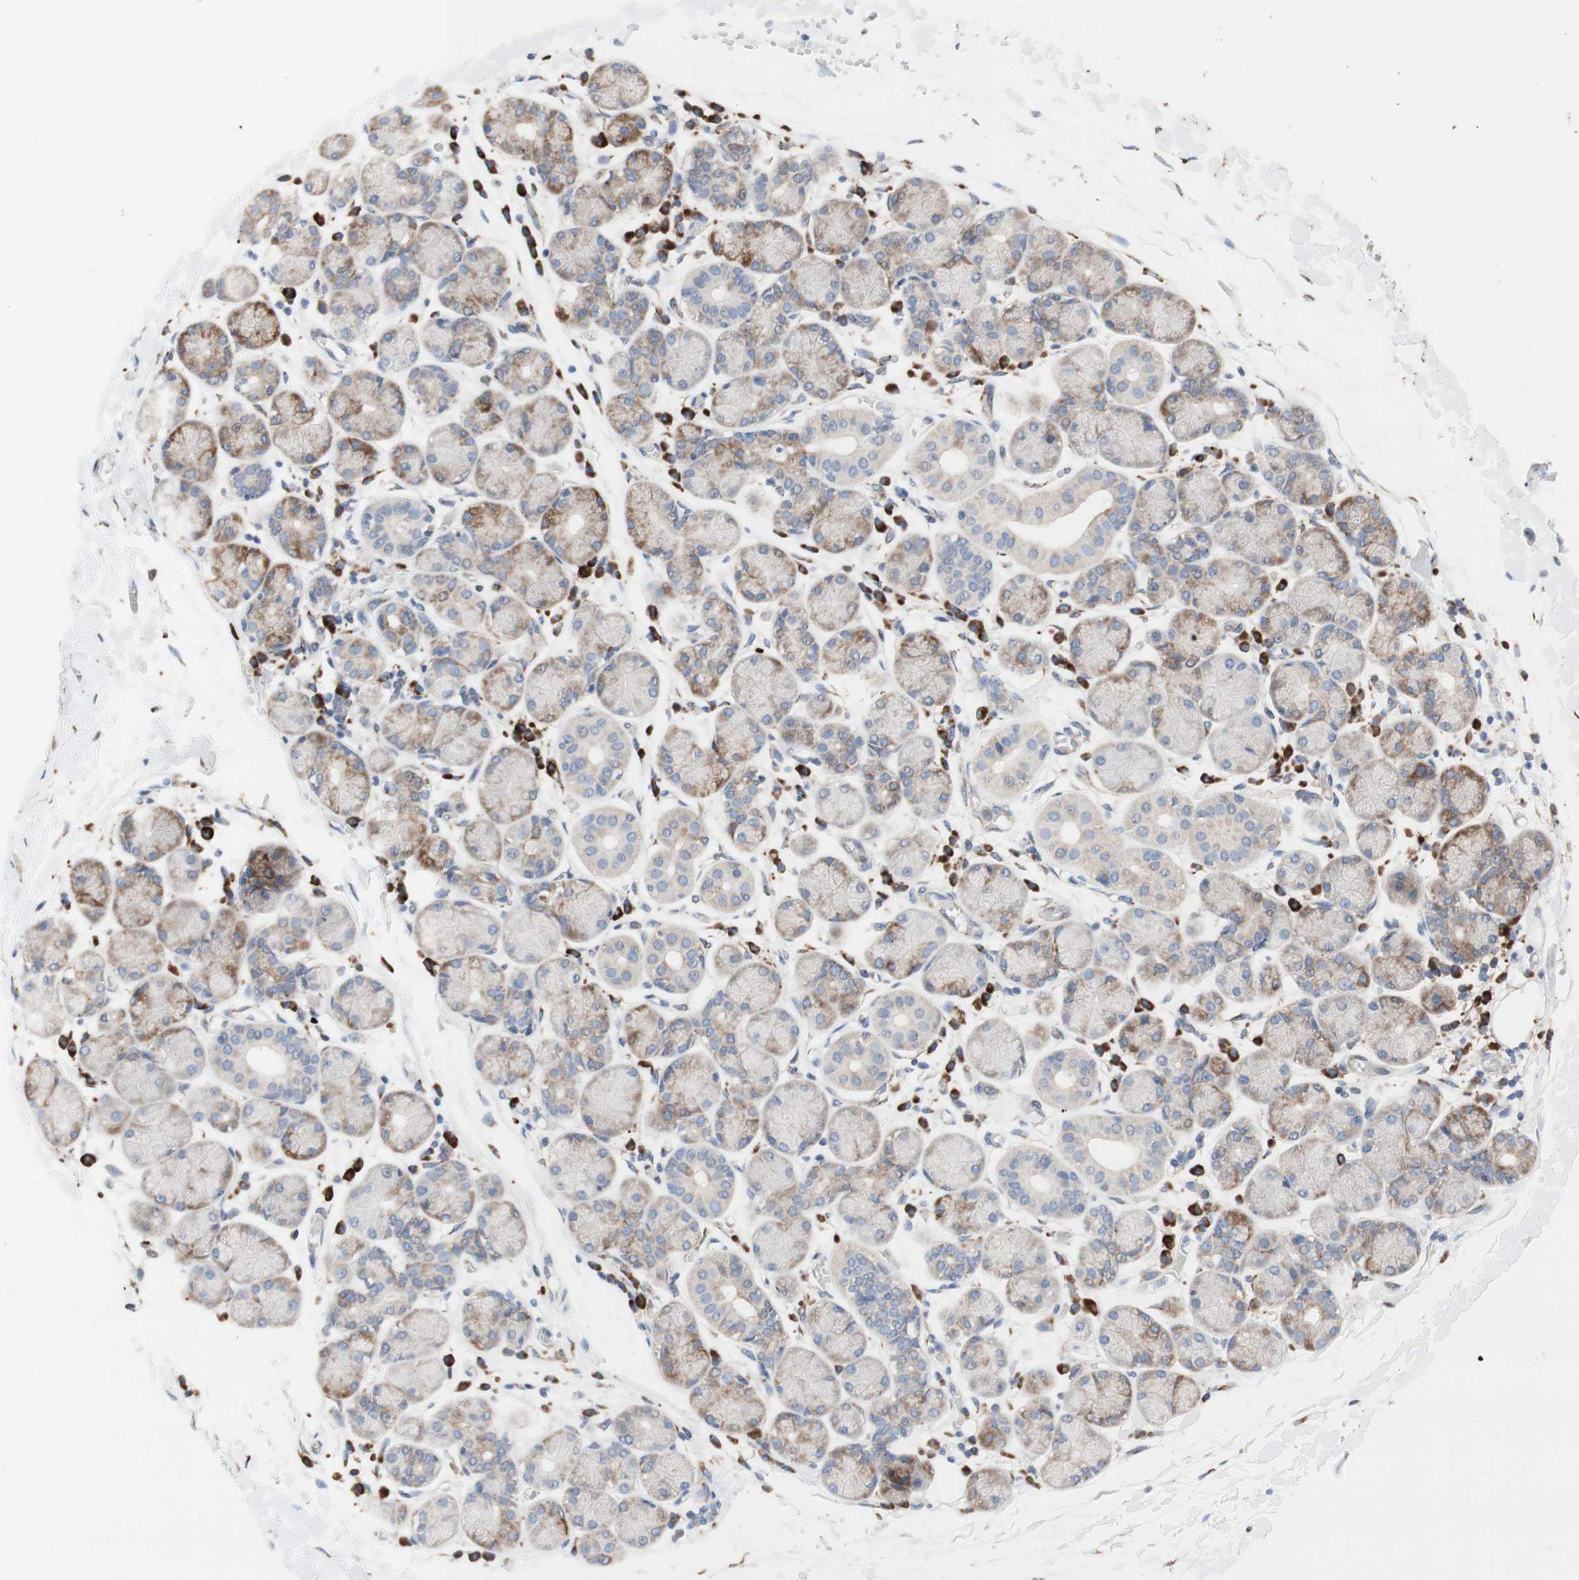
{"staining": {"intensity": "moderate", "quantity": "<25%", "location": "cytoplasmic/membranous"}, "tissue": "salivary gland", "cell_type": "Glandular cells", "image_type": "normal", "snomed": [{"axis": "morphology", "description": "Normal tissue, NOS"}, {"axis": "topography", "description": "Salivary gland"}], "caption": "IHC photomicrograph of unremarkable salivary gland stained for a protein (brown), which exhibits low levels of moderate cytoplasmic/membranous positivity in approximately <25% of glandular cells.", "gene": "AGPAT5", "patient": {"sex": "female", "age": 24}}